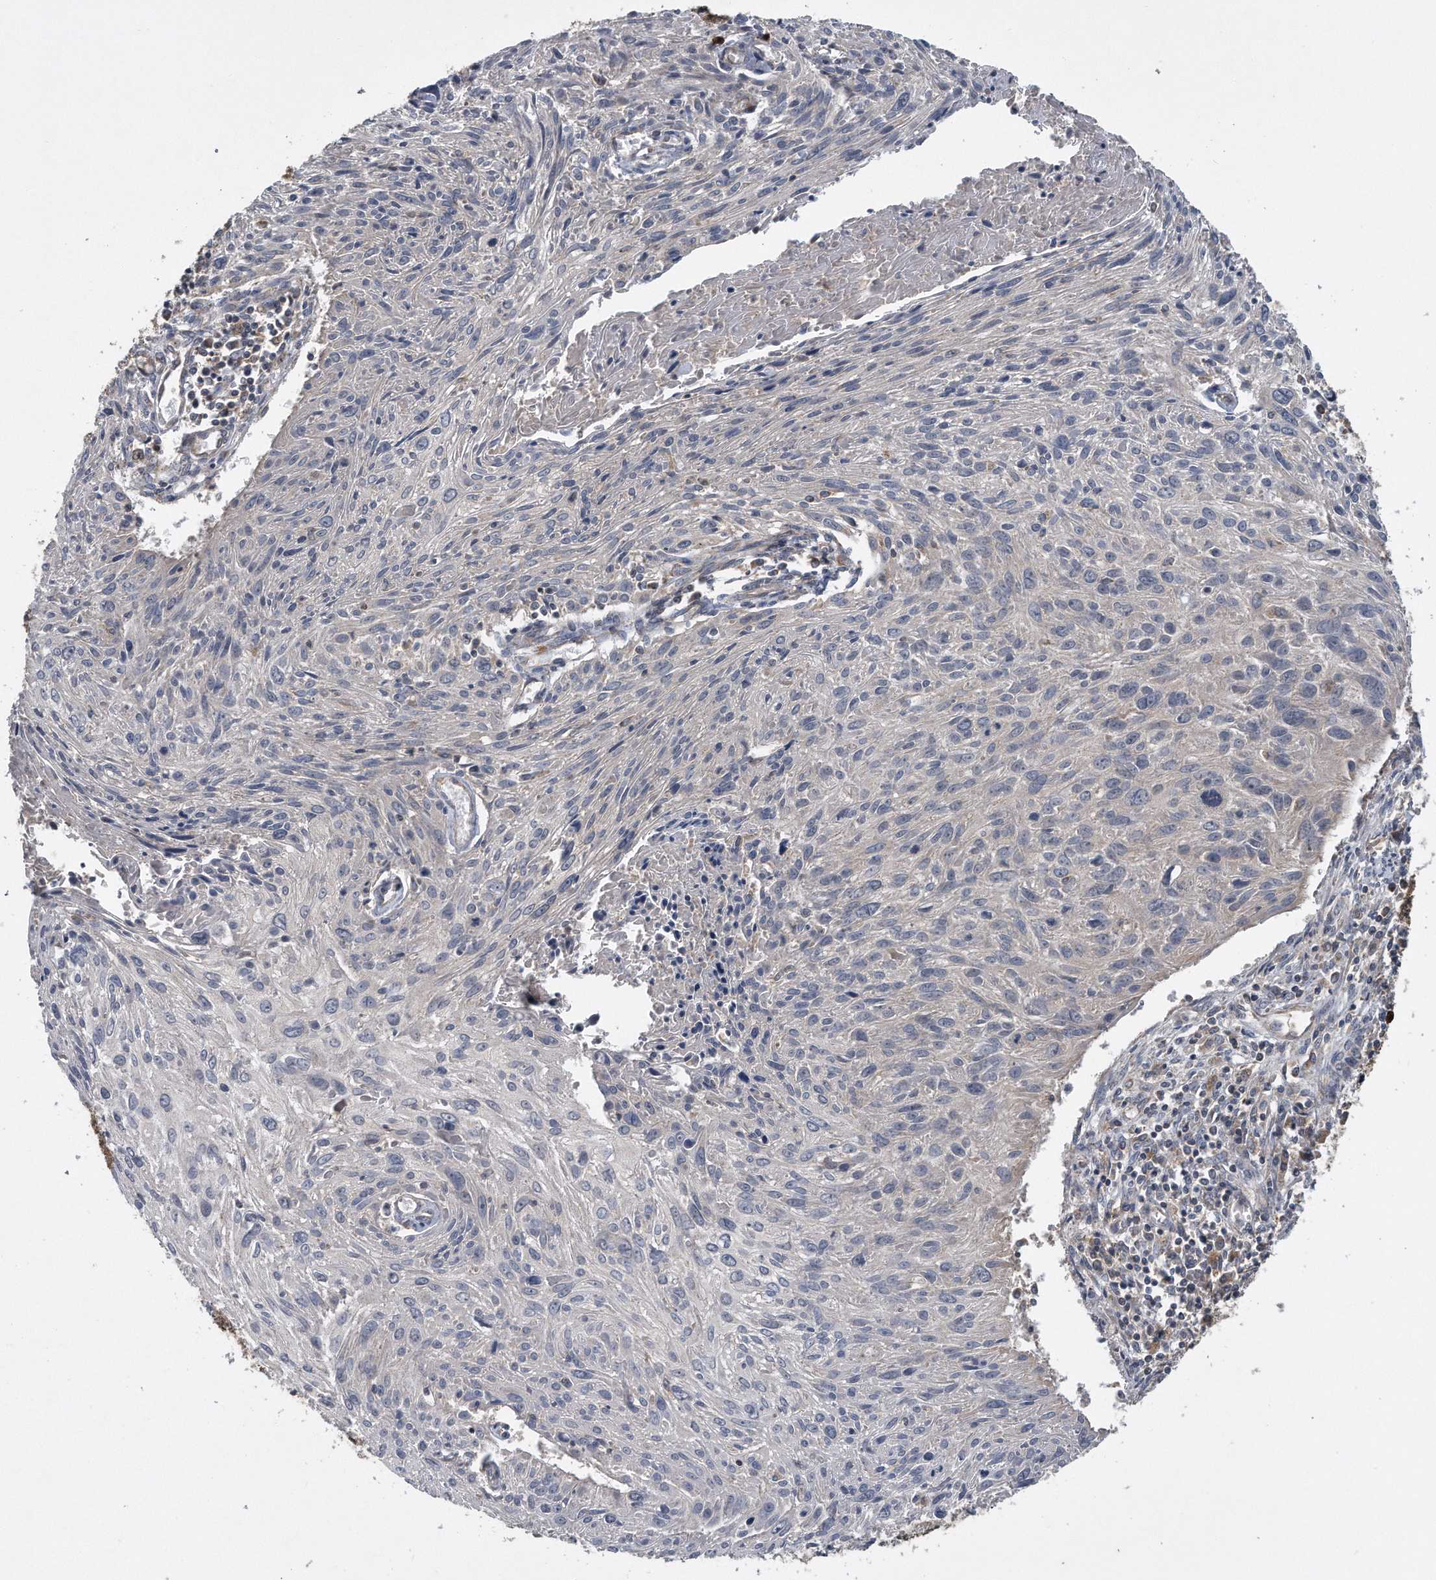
{"staining": {"intensity": "negative", "quantity": "none", "location": "none"}, "tissue": "cervical cancer", "cell_type": "Tumor cells", "image_type": "cancer", "snomed": [{"axis": "morphology", "description": "Squamous cell carcinoma, NOS"}, {"axis": "topography", "description": "Cervix"}], "caption": "IHC photomicrograph of human squamous cell carcinoma (cervical) stained for a protein (brown), which reveals no positivity in tumor cells. Nuclei are stained in blue.", "gene": "ALPK2", "patient": {"sex": "female", "age": 51}}